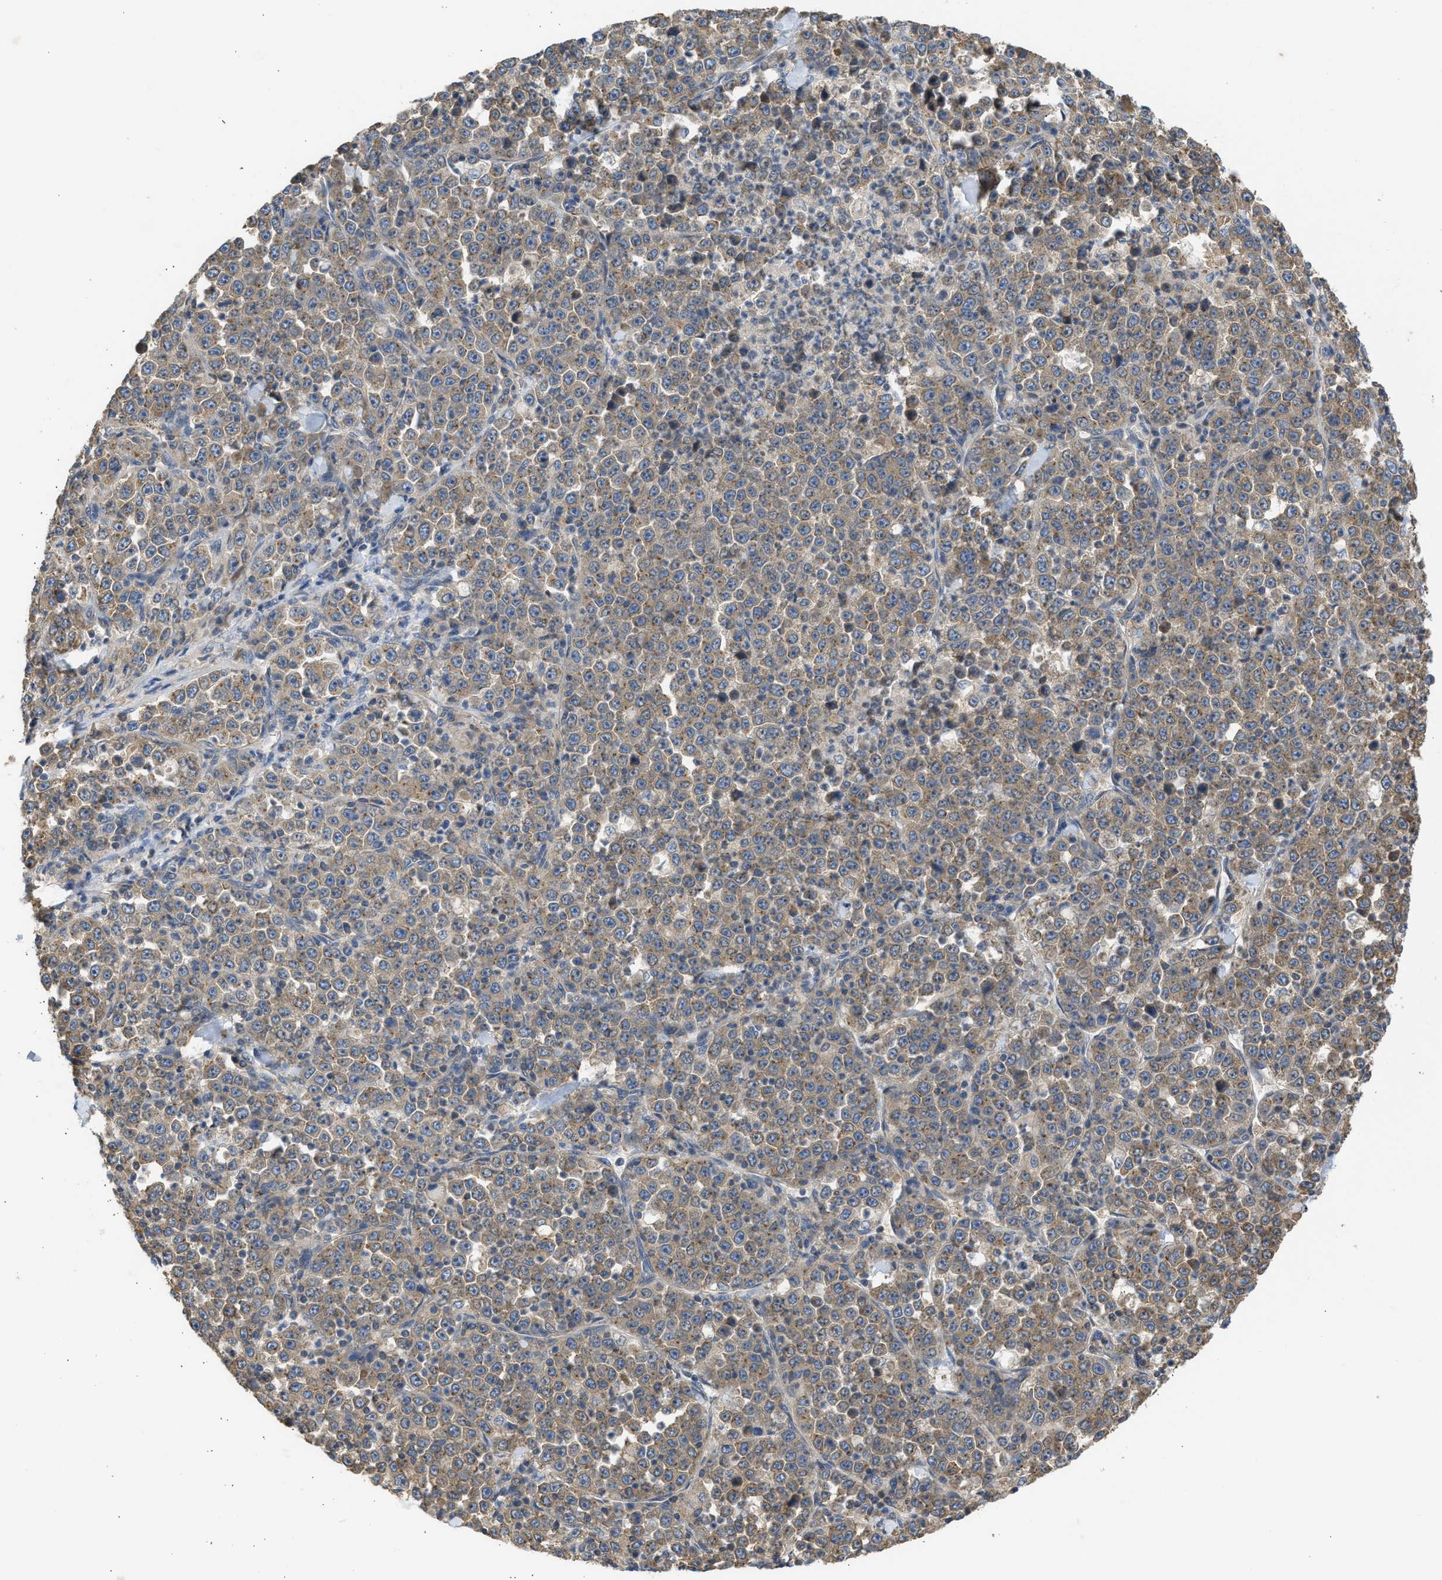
{"staining": {"intensity": "moderate", "quantity": ">75%", "location": "cytoplasmic/membranous"}, "tissue": "stomach cancer", "cell_type": "Tumor cells", "image_type": "cancer", "snomed": [{"axis": "morphology", "description": "Normal tissue, NOS"}, {"axis": "morphology", "description": "Adenocarcinoma, NOS"}, {"axis": "topography", "description": "Stomach, upper"}, {"axis": "topography", "description": "Stomach"}], "caption": "Human adenocarcinoma (stomach) stained with a protein marker shows moderate staining in tumor cells.", "gene": "CYP1A1", "patient": {"sex": "male", "age": 59}}